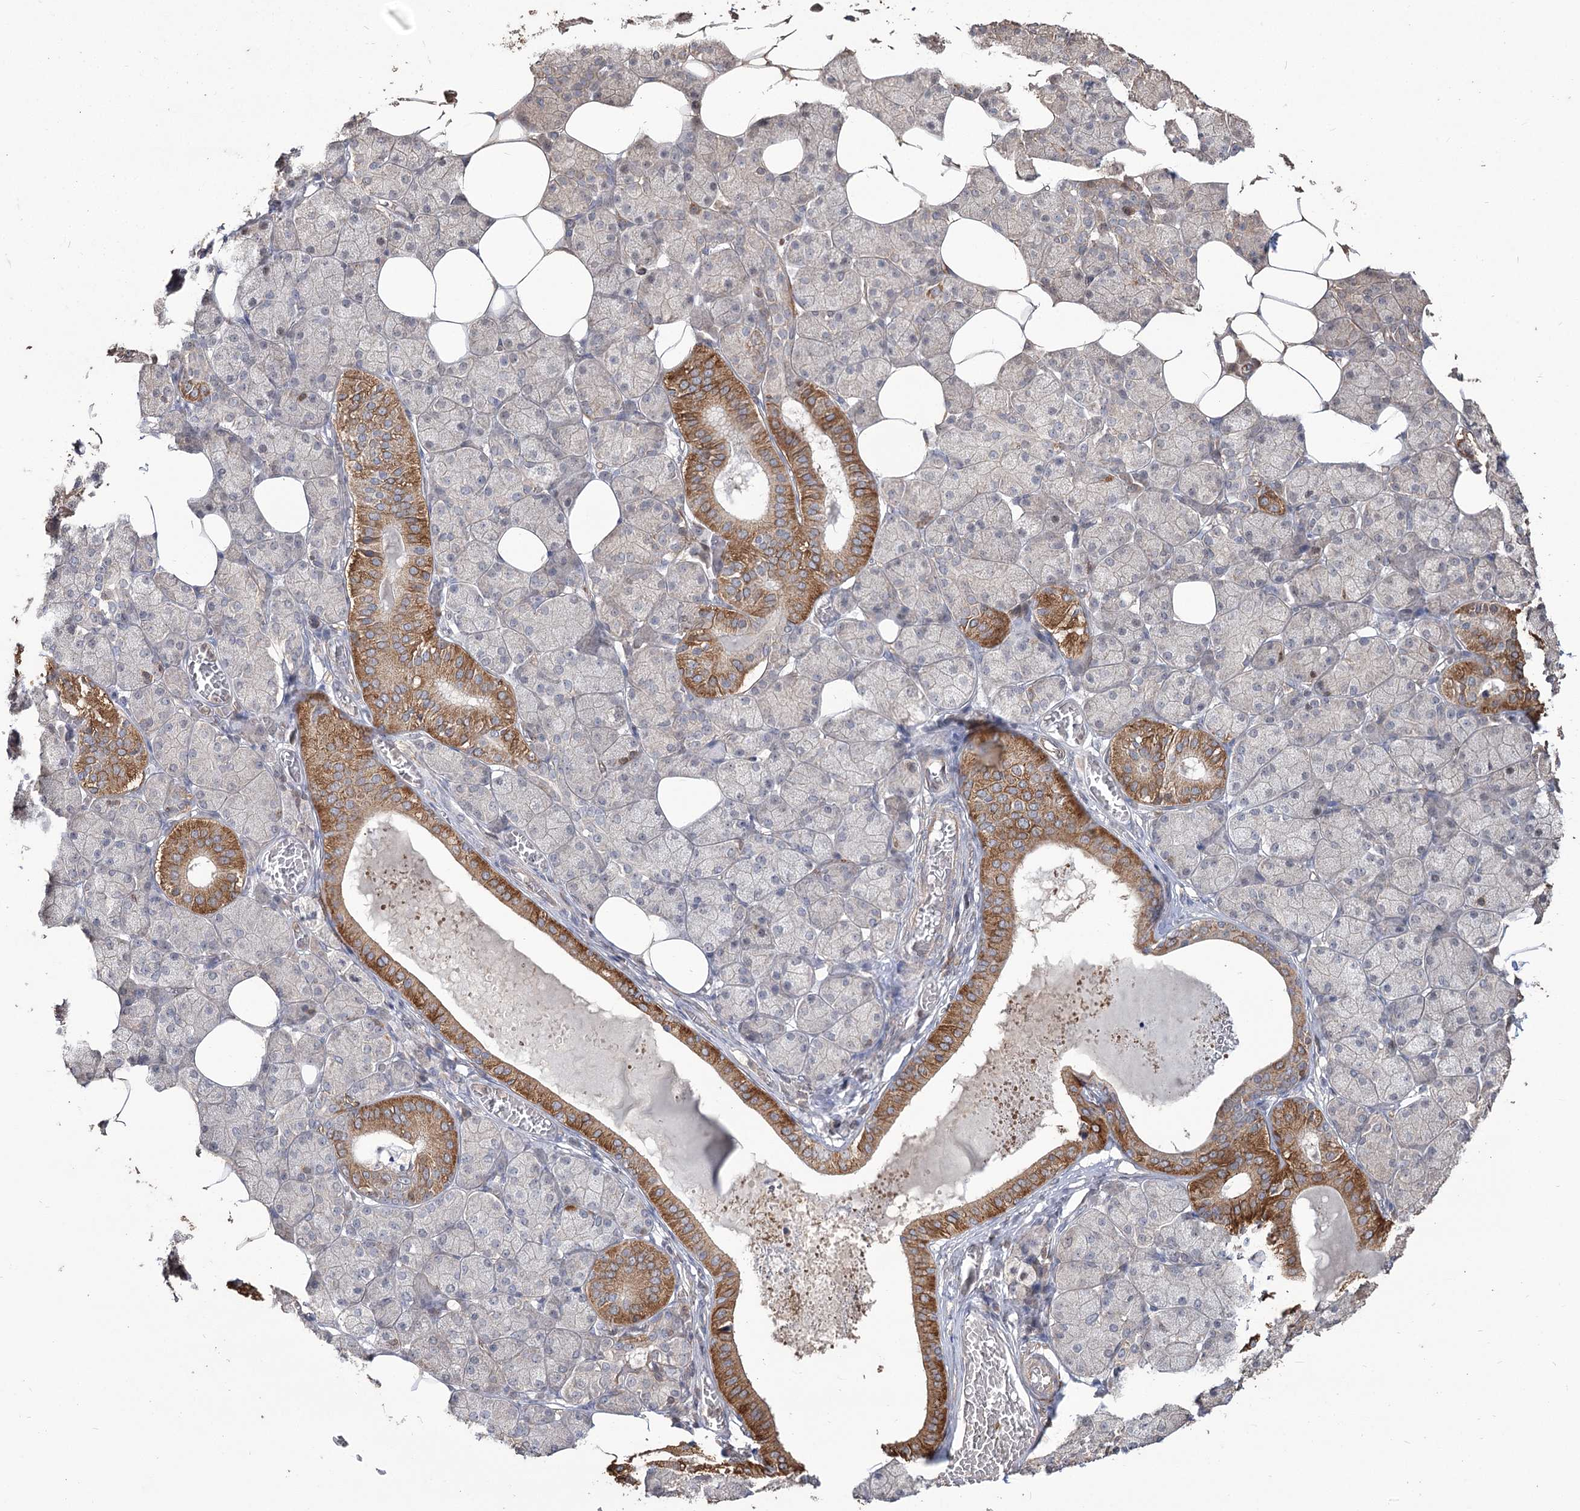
{"staining": {"intensity": "moderate", "quantity": "25%-75%", "location": "cytoplasmic/membranous"}, "tissue": "salivary gland", "cell_type": "Glandular cells", "image_type": "normal", "snomed": [{"axis": "morphology", "description": "Normal tissue, NOS"}, {"axis": "topography", "description": "Salivary gland"}], "caption": "High-power microscopy captured an IHC photomicrograph of normal salivary gland, revealing moderate cytoplasmic/membranous staining in about 25%-75% of glandular cells.", "gene": "STK17B", "patient": {"sex": "female", "age": 33}}